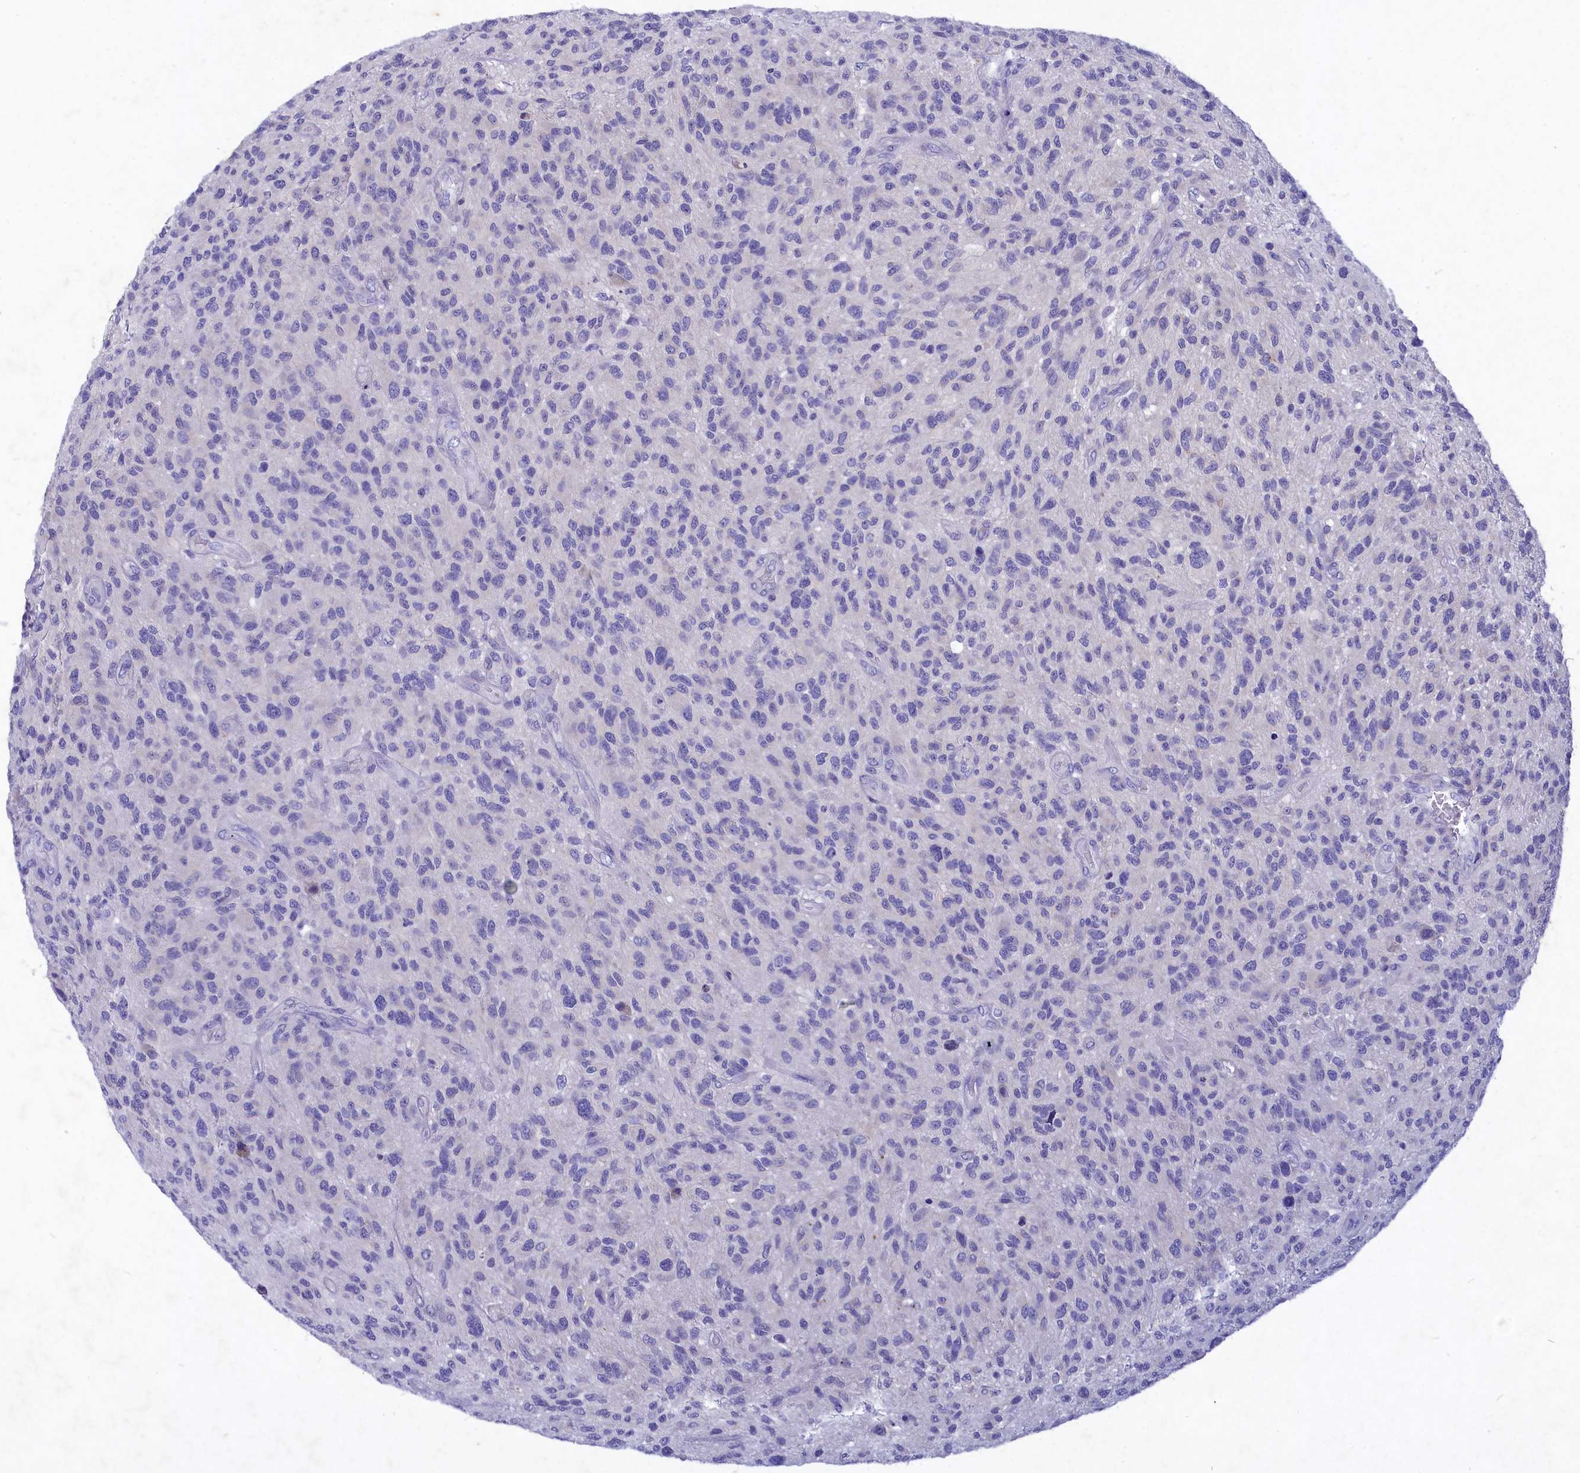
{"staining": {"intensity": "negative", "quantity": "none", "location": "none"}, "tissue": "glioma", "cell_type": "Tumor cells", "image_type": "cancer", "snomed": [{"axis": "morphology", "description": "Glioma, malignant, High grade"}, {"axis": "topography", "description": "Brain"}], "caption": "This is an IHC micrograph of human glioma. There is no positivity in tumor cells.", "gene": "DEFB119", "patient": {"sex": "male", "age": 47}}